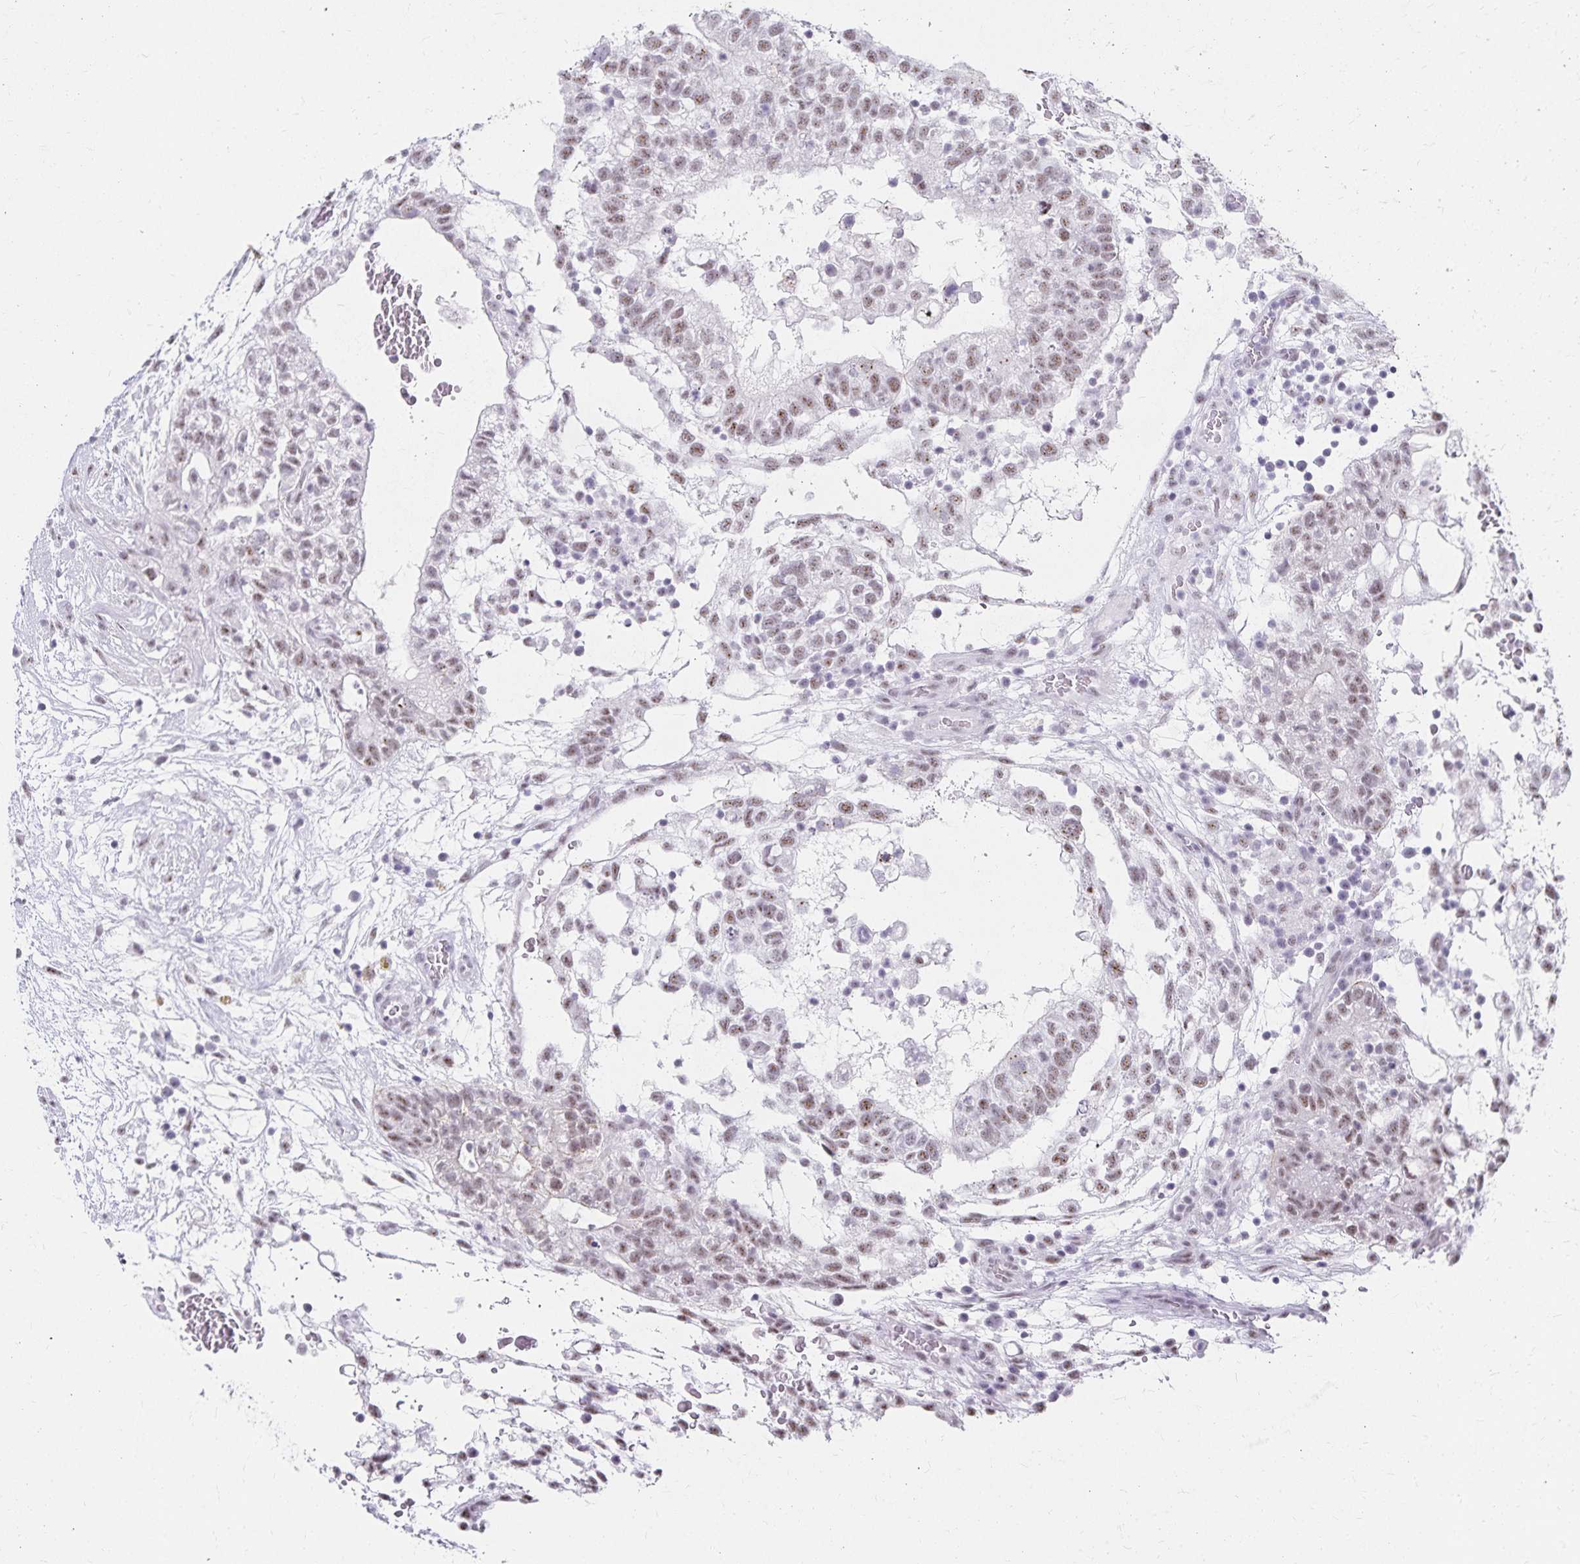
{"staining": {"intensity": "weak", "quantity": "25%-75%", "location": "nuclear"}, "tissue": "testis cancer", "cell_type": "Tumor cells", "image_type": "cancer", "snomed": [{"axis": "morphology", "description": "Normal tissue, NOS"}, {"axis": "morphology", "description": "Carcinoma, Embryonal, NOS"}, {"axis": "topography", "description": "Testis"}], "caption": "Weak nuclear expression is identified in about 25%-75% of tumor cells in testis cancer.", "gene": "C20orf85", "patient": {"sex": "male", "age": 32}}